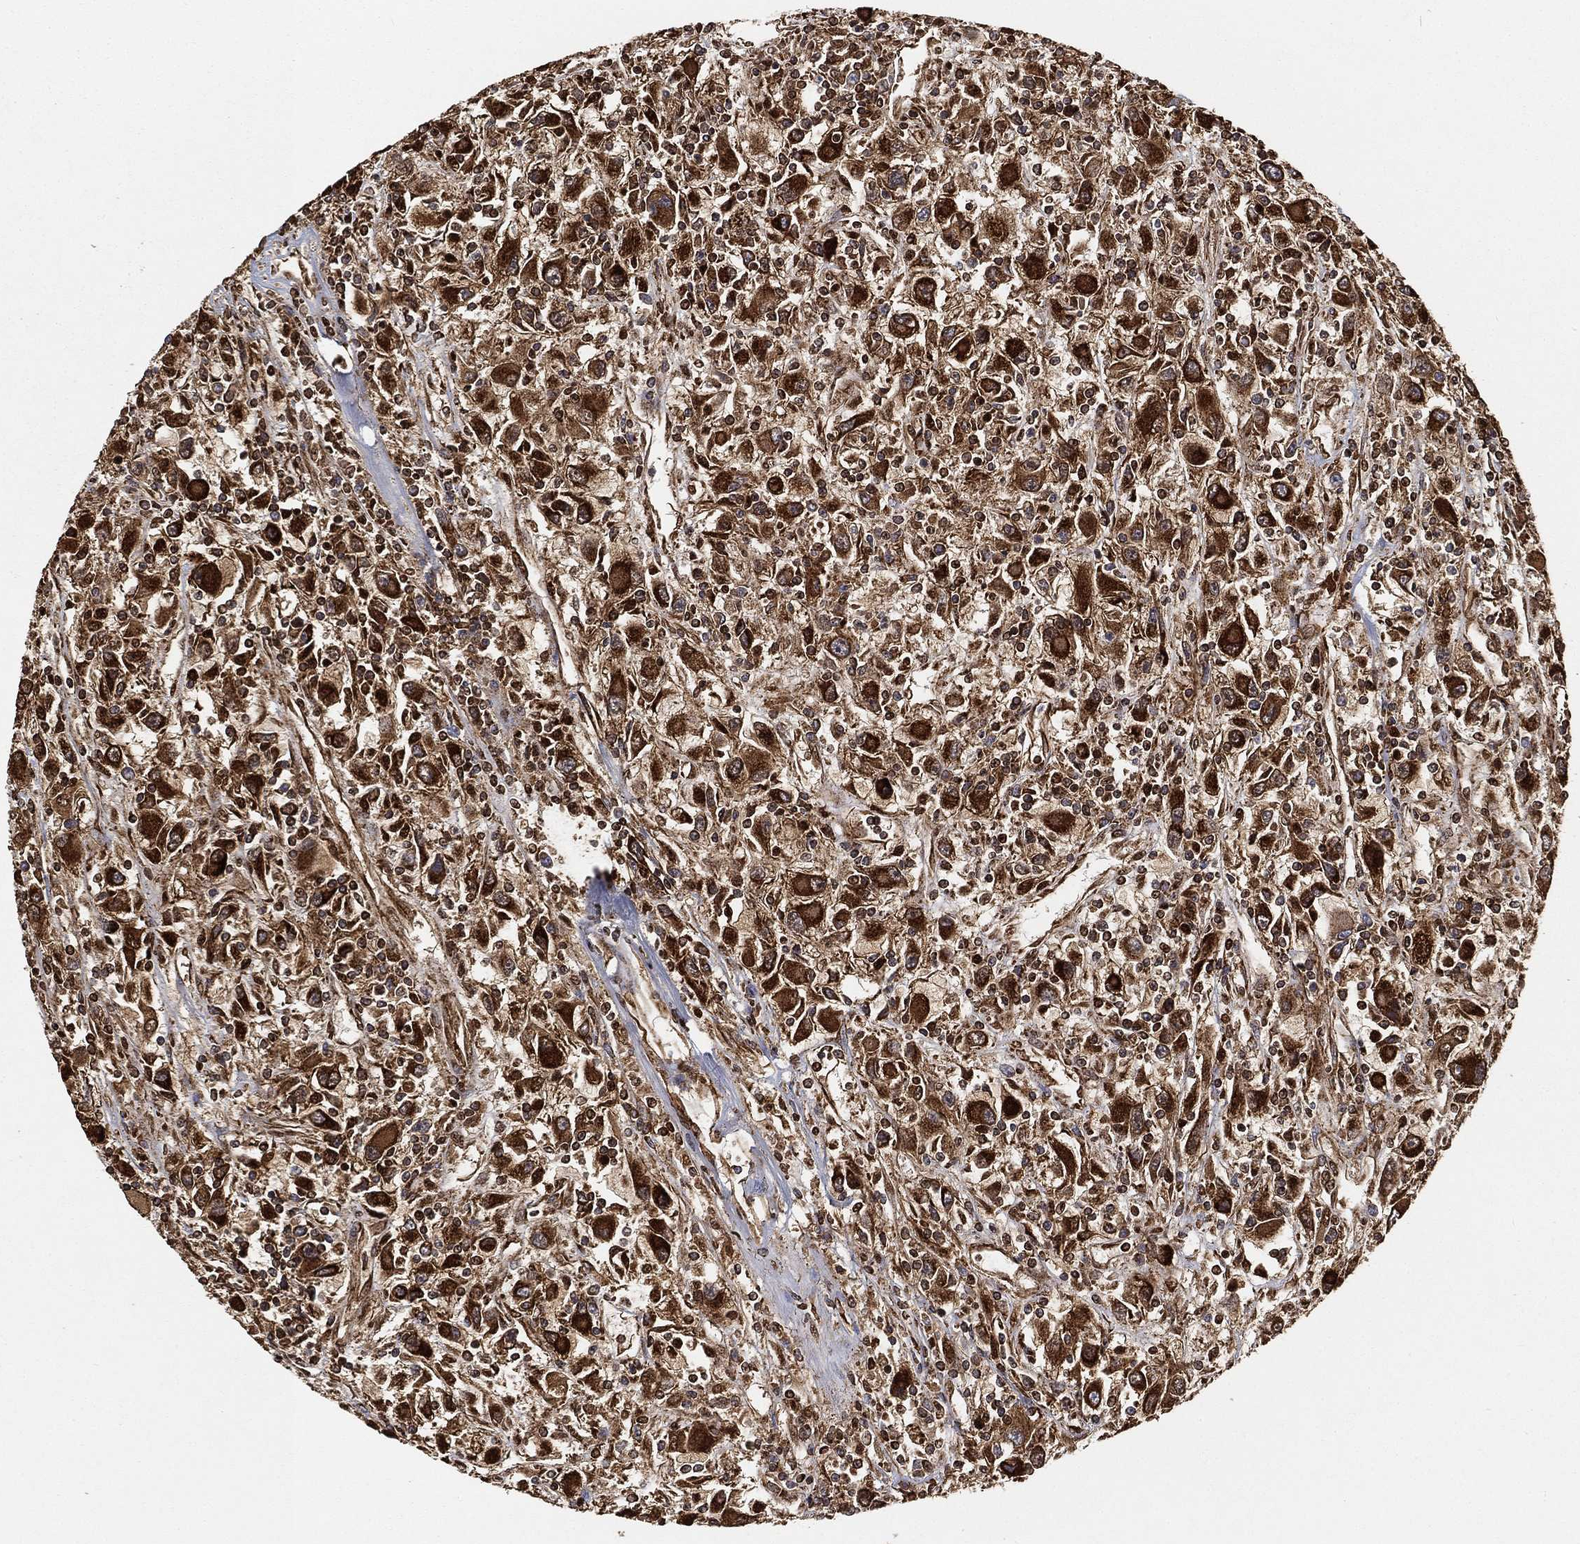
{"staining": {"intensity": "strong", "quantity": ">75%", "location": "cytoplasmic/membranous"}, "tissue": "renal cancer", "cell_type": "Tumor cells", "image_type": "cancer", "snomed": [{"axis": "morphology", "description": "Adenocarcinoma, NOS"}, {"axis": "topography", "description": "Kidney"}], "caption": "Human adenocarcinoma (renal) stained with a protein marker reveals strong staining in tumor cells.", "gene": "SLC38A7", "patient": {"sex": "female", "age": 67}}